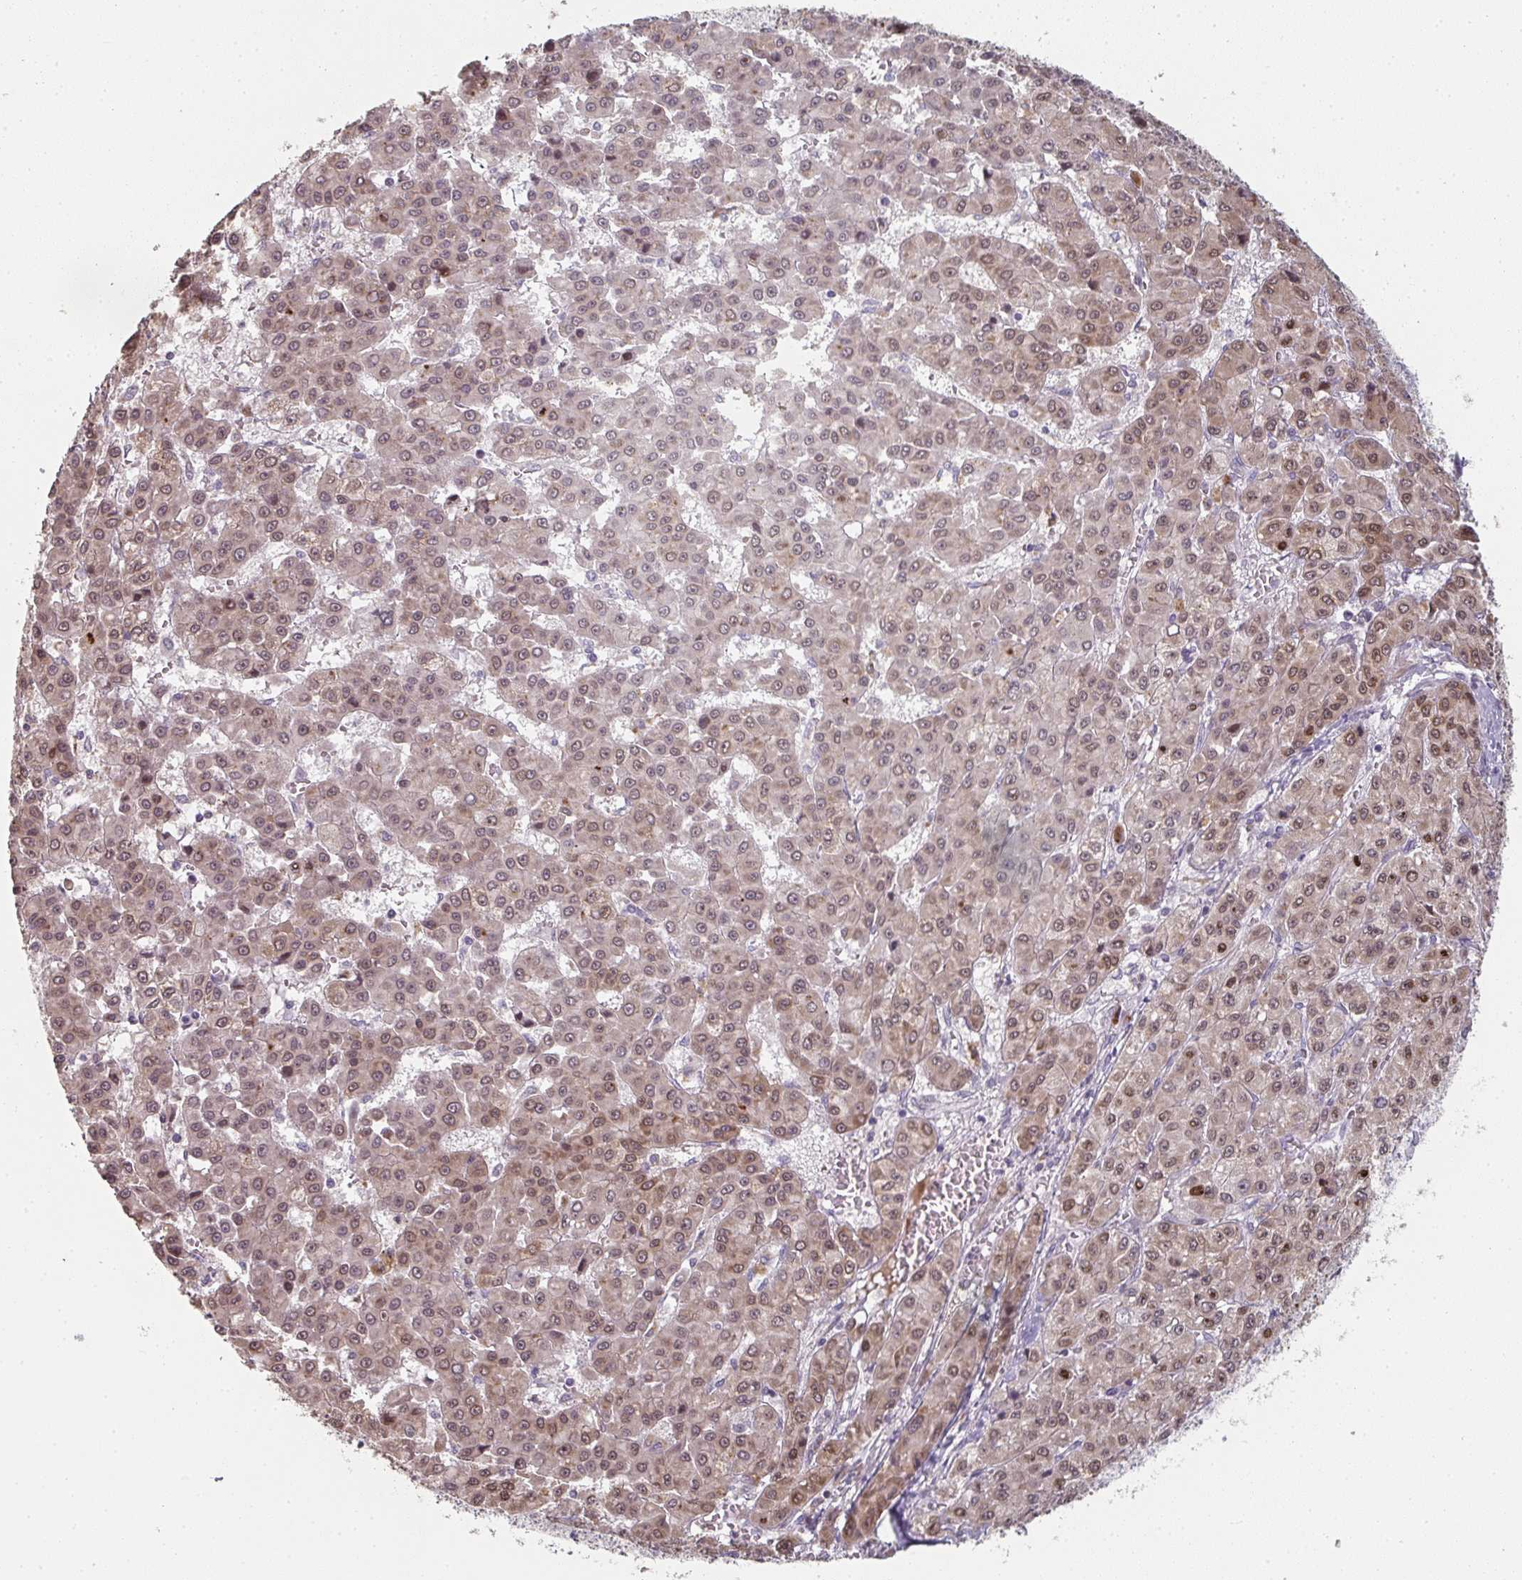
{"staining": {"intensity": "moderate", "quantity": ">75%", "location": "cytoplasmic/membranous,nuclear"}, "tissue": "liver cancer", "cell_type": "Tumor cells", "image_type": "cancer", "snomed": [{"axis": "morphology", "description": "Carcinoma, Hepatocellular, NOS"}, {"axis": "topography", "description": "Liver"}], "caption": "About >75% of tumor cells in liver cancer exhibit moderate cytoplasmic/membranous and nuclear protein staining as visualized by brown immunohistochemical staining.", "gene": "A1CF", "patient": {"sex": "male", "age": 70}}